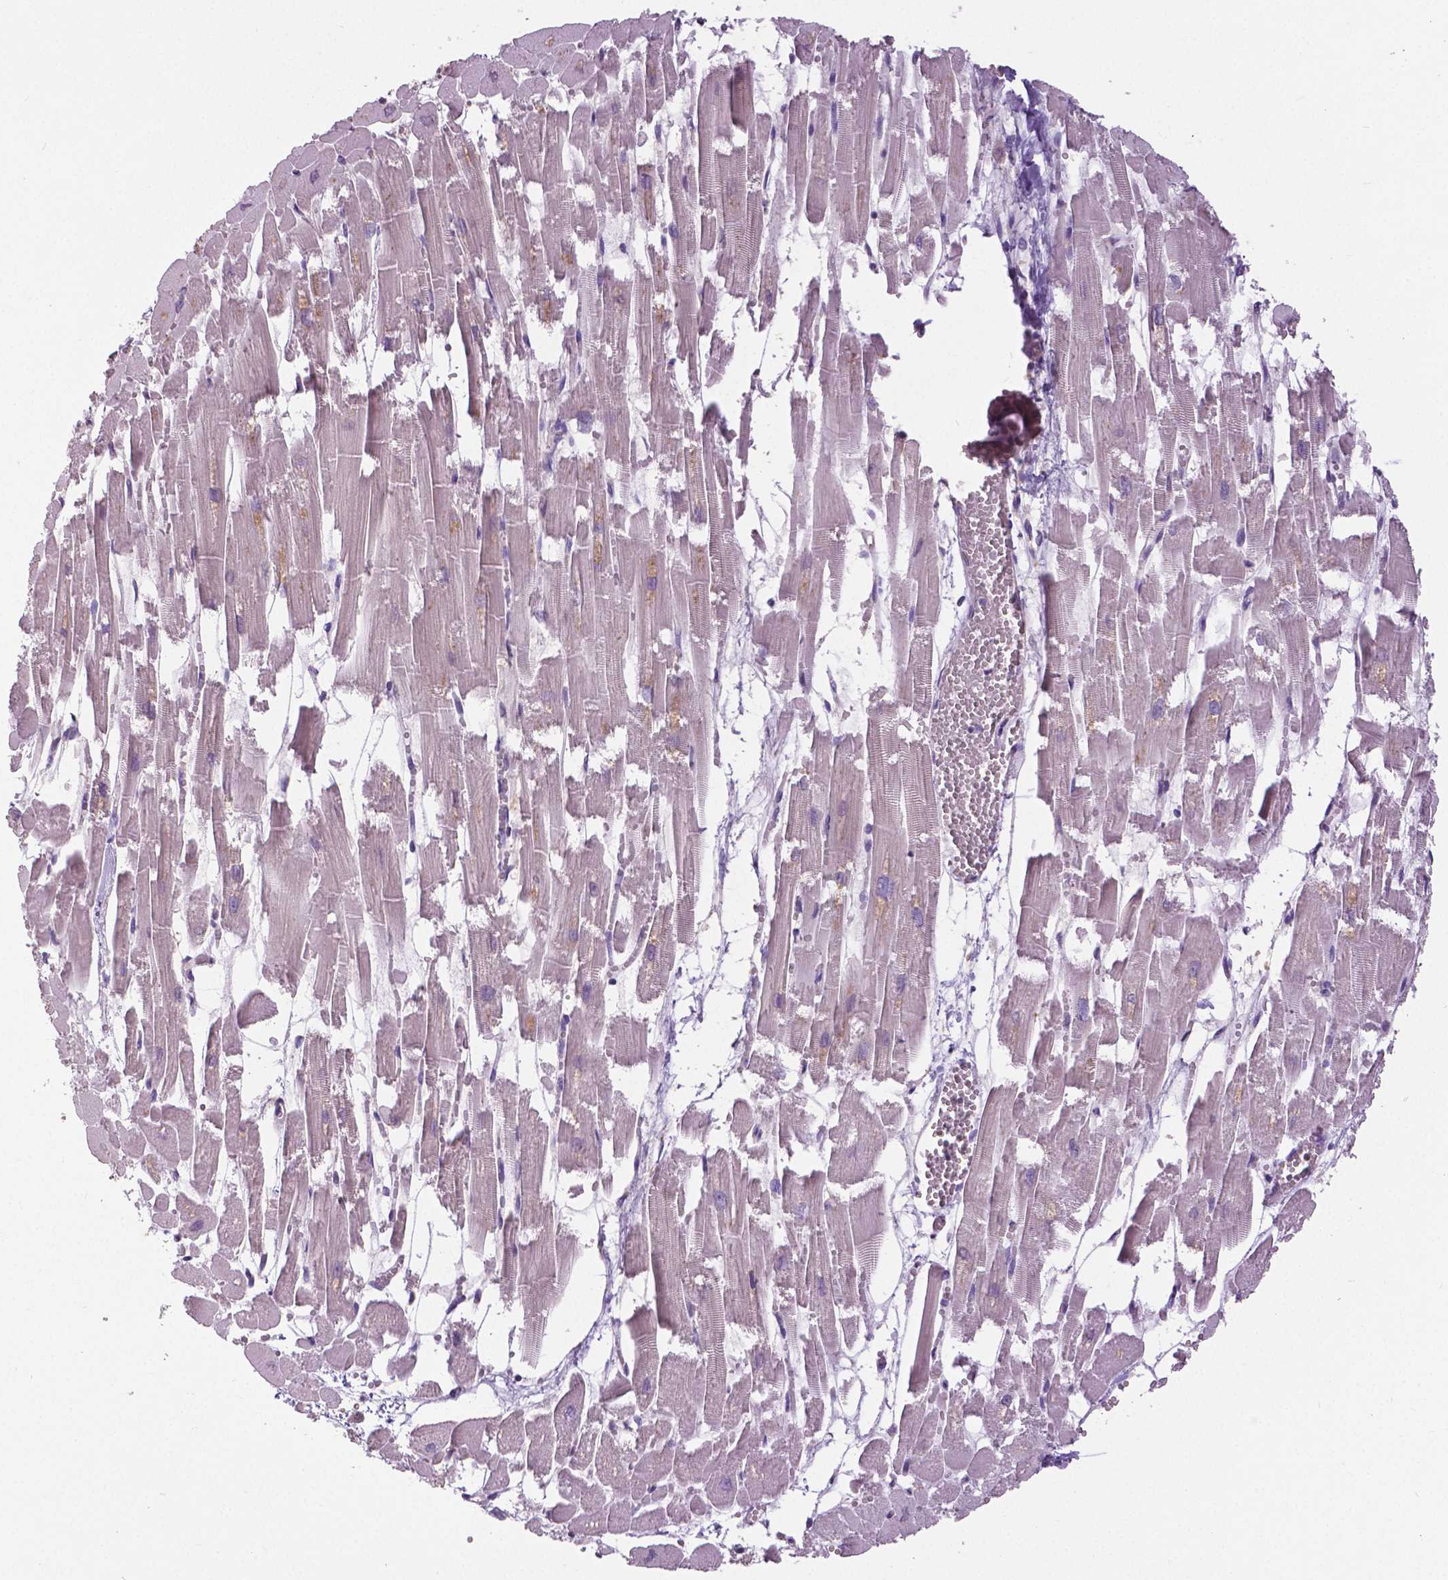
{"staining": {"intensity": "negative", "quantity": "none", "location": "none"}, "tissue": "heart muscle", "cell_type": "Cardiomyocytes", "image_type": "normal", "snomed": [{"axis": "morphology", "description": "Normal tissue, NOS"}, {"axis": "topography", "description": "Heart"}], "caption": "Immunohistochemistry (IHC) image of benign heart muscle stained for a protein (brown), which exhibits no staining in cardiomyocytes.", "gene": "FOXA1", "patient": {"sex": "female", "age": 52}}